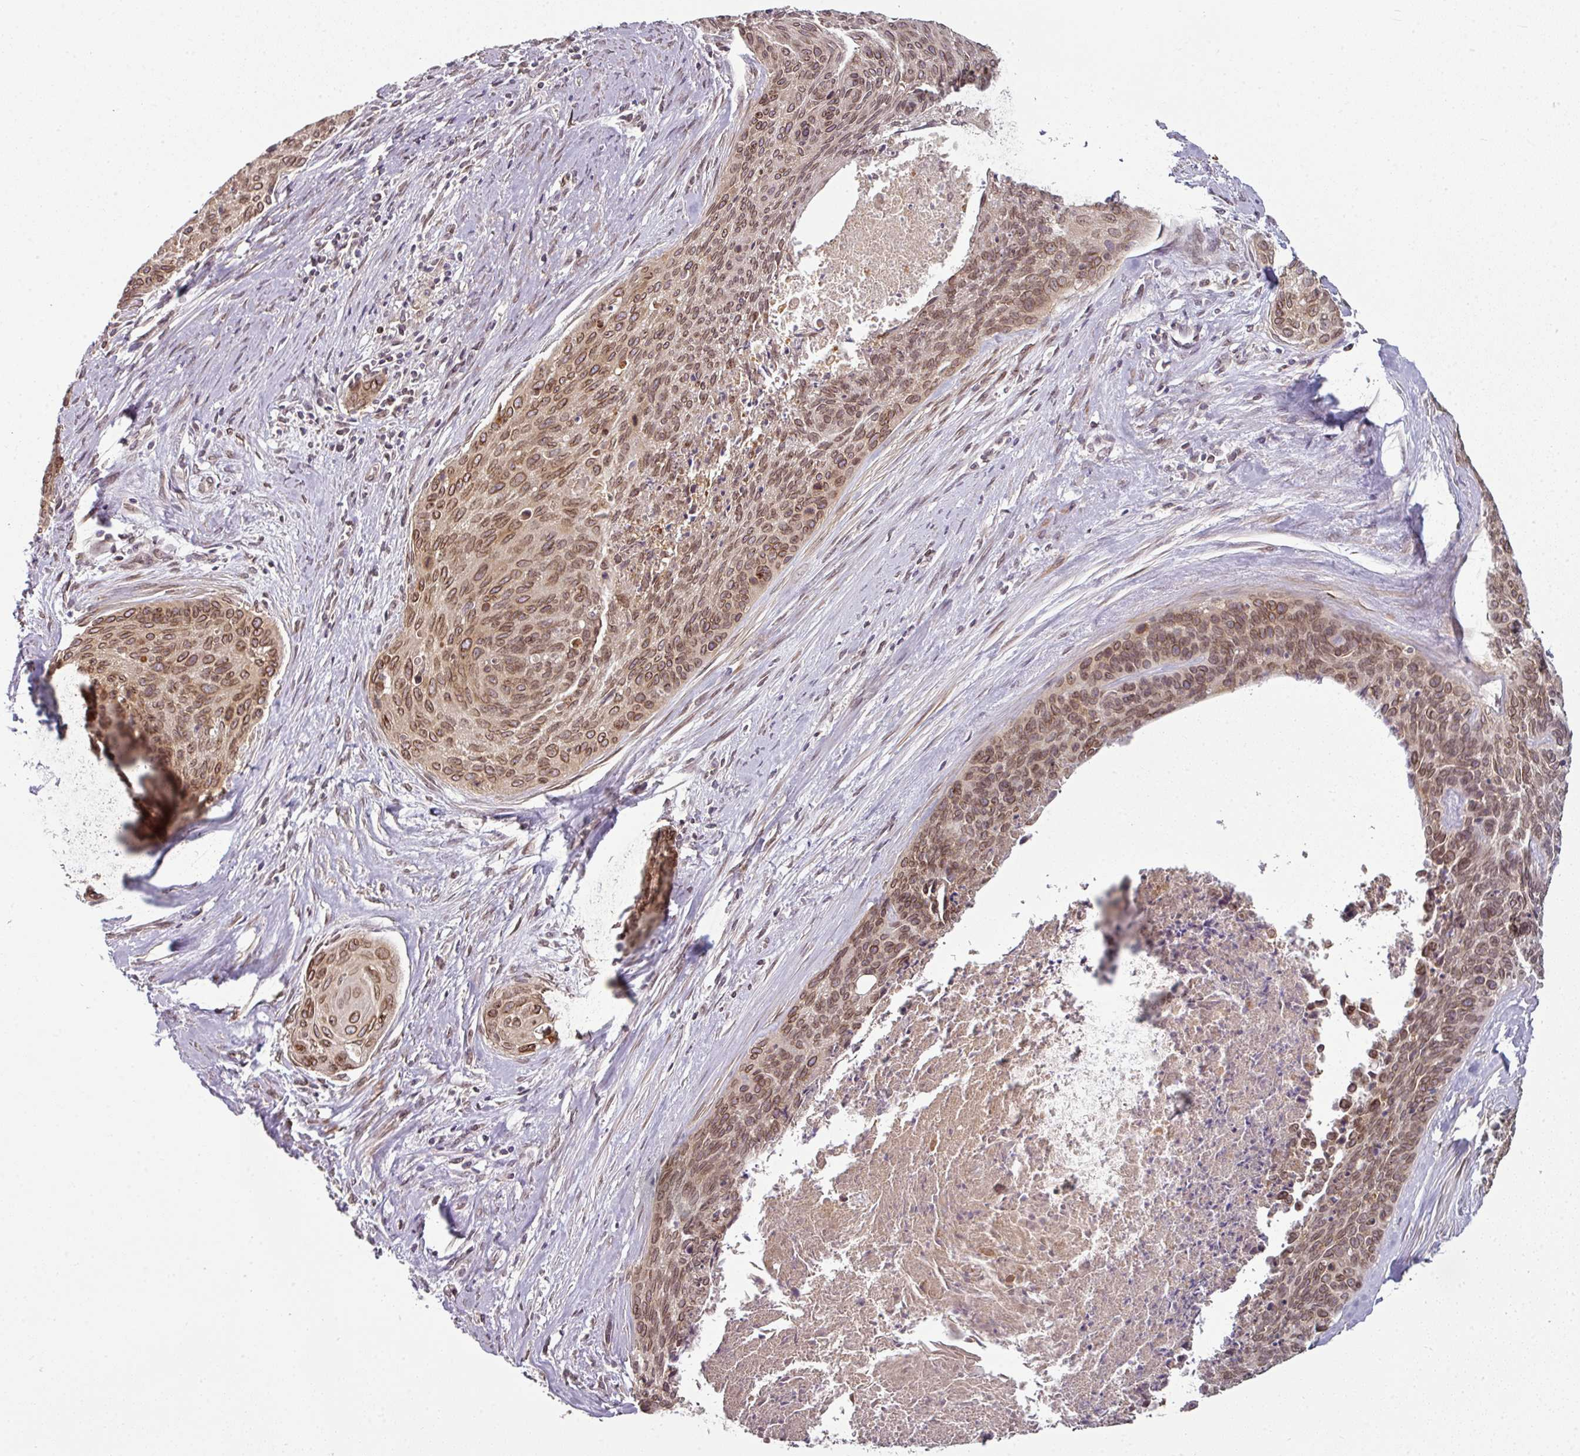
{"staining": {"intensity": "moderate", "quantity": ">75%", "location": "cytoplasmic/membranous,nuclear"}, "tissue": "cervical cancer", "cell_type": "Tumor cells", "image_type": "cancer", "snomed": [{"axis": "morphology", "description": "Squamous cell carcinoma, NOS"}, {"axis": "topography", "description": "Cervix"}], "caption": "High-power microscopy captured an immunohistochemistry (IHC) image of cervical cancer (squamous cell carcinoma), revealing moderate cytoplasmic/membranous and nuclear staining in approximately >75% of tumor cells.", "gene": "RANGAP1", "patient": {"sex": "female", "age": 55}}